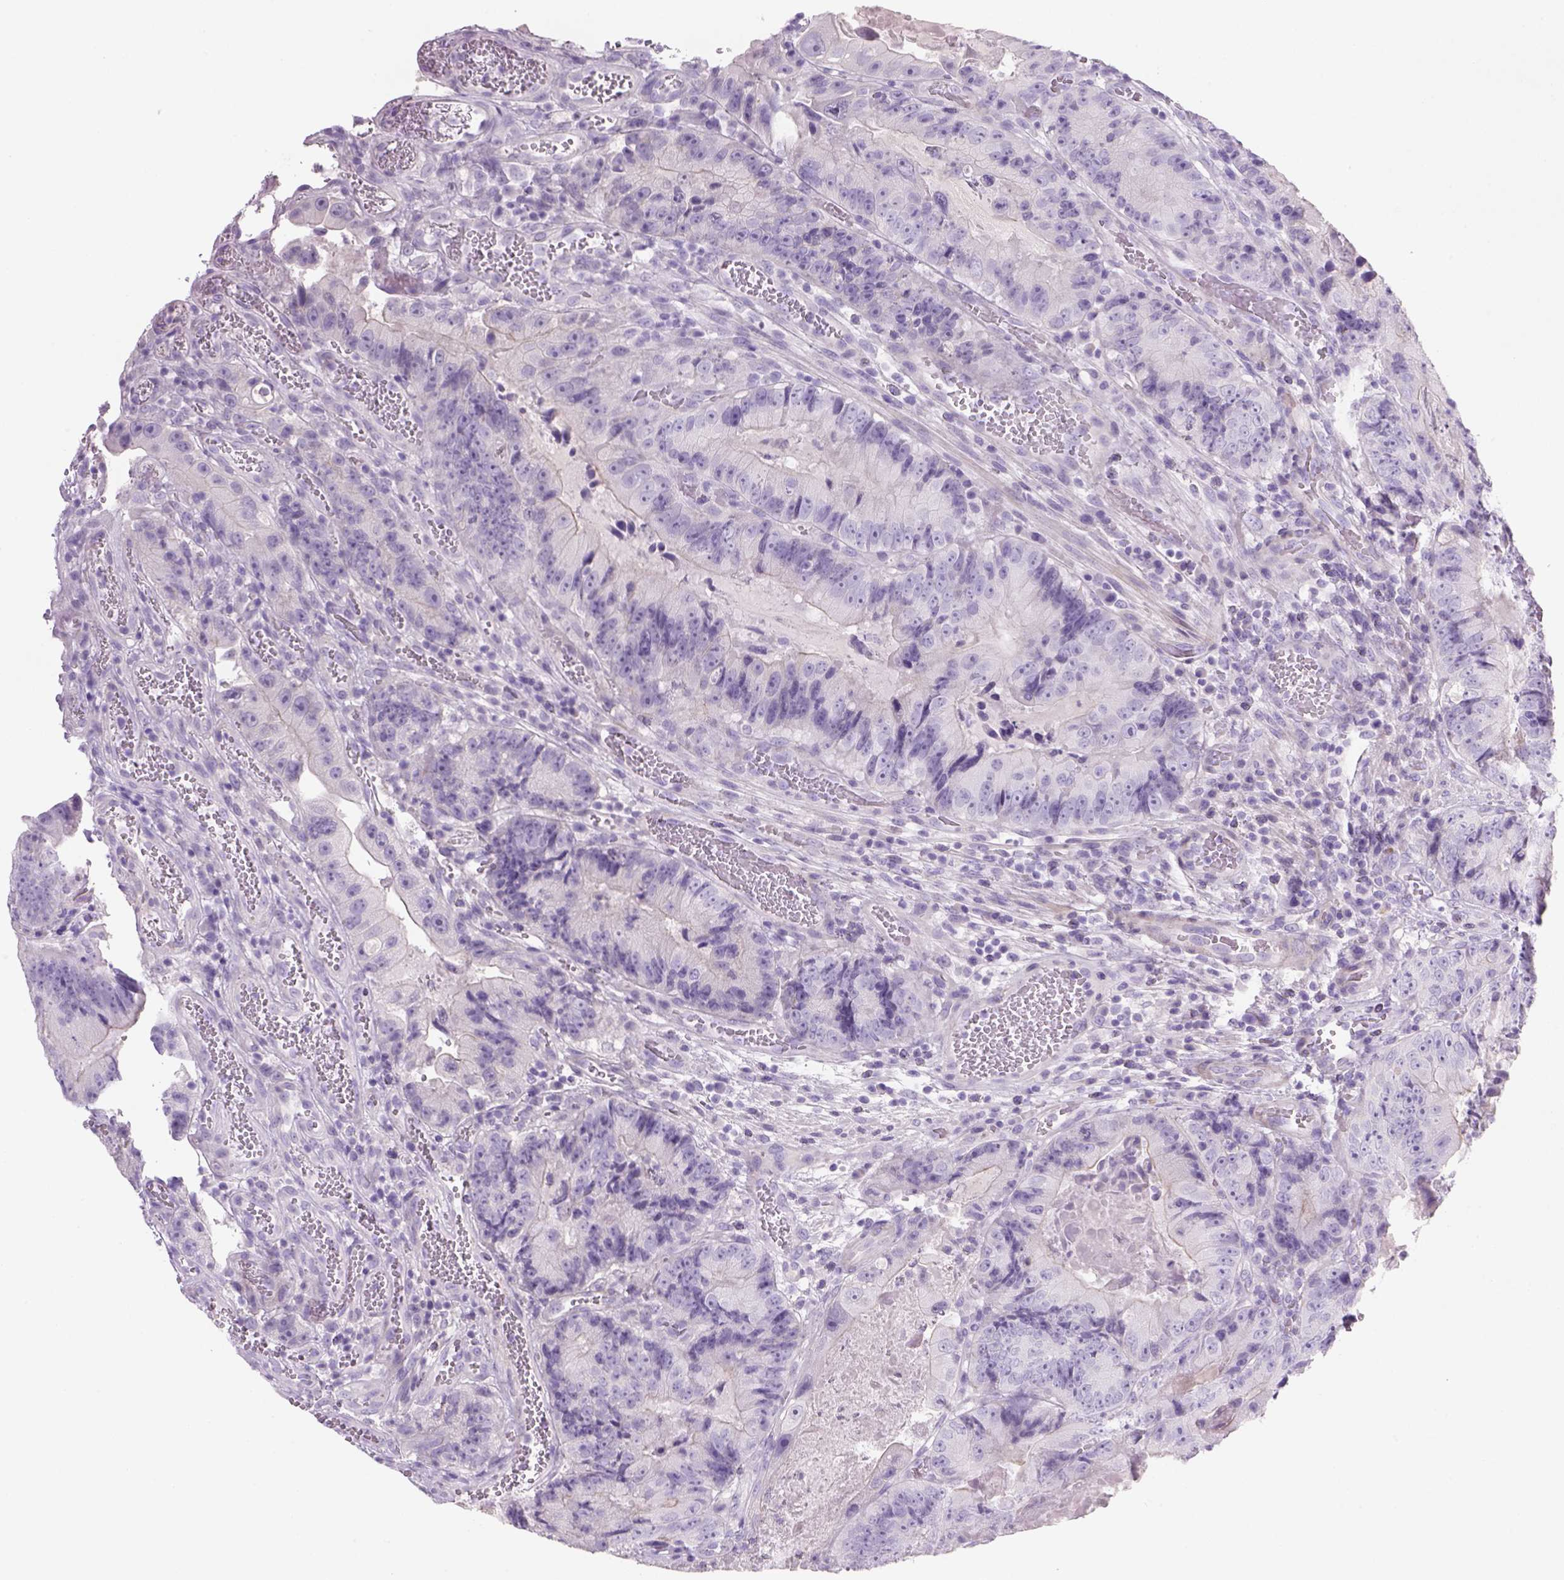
{"staining": {"intensity": "negative", "quantity": "none", "location": "none"}, "tissue": "colorectal cancer", "cell_type": "Tumor cells", "image_type": "cancer", "snomed": [{"axis": "morphology", "description": "Adenocarcinoma, NOS"}, {"axis": "topography", "description": "Colon"}], "caption": "DAB (3,3'-diaminobenzidine) immunohistochemical staining of human colorectal cancer (adenocarcinoma) displays no significant expression in tumor cells.", "gene": "TENM4", "patient": {"sex": "female", "age": 86}}